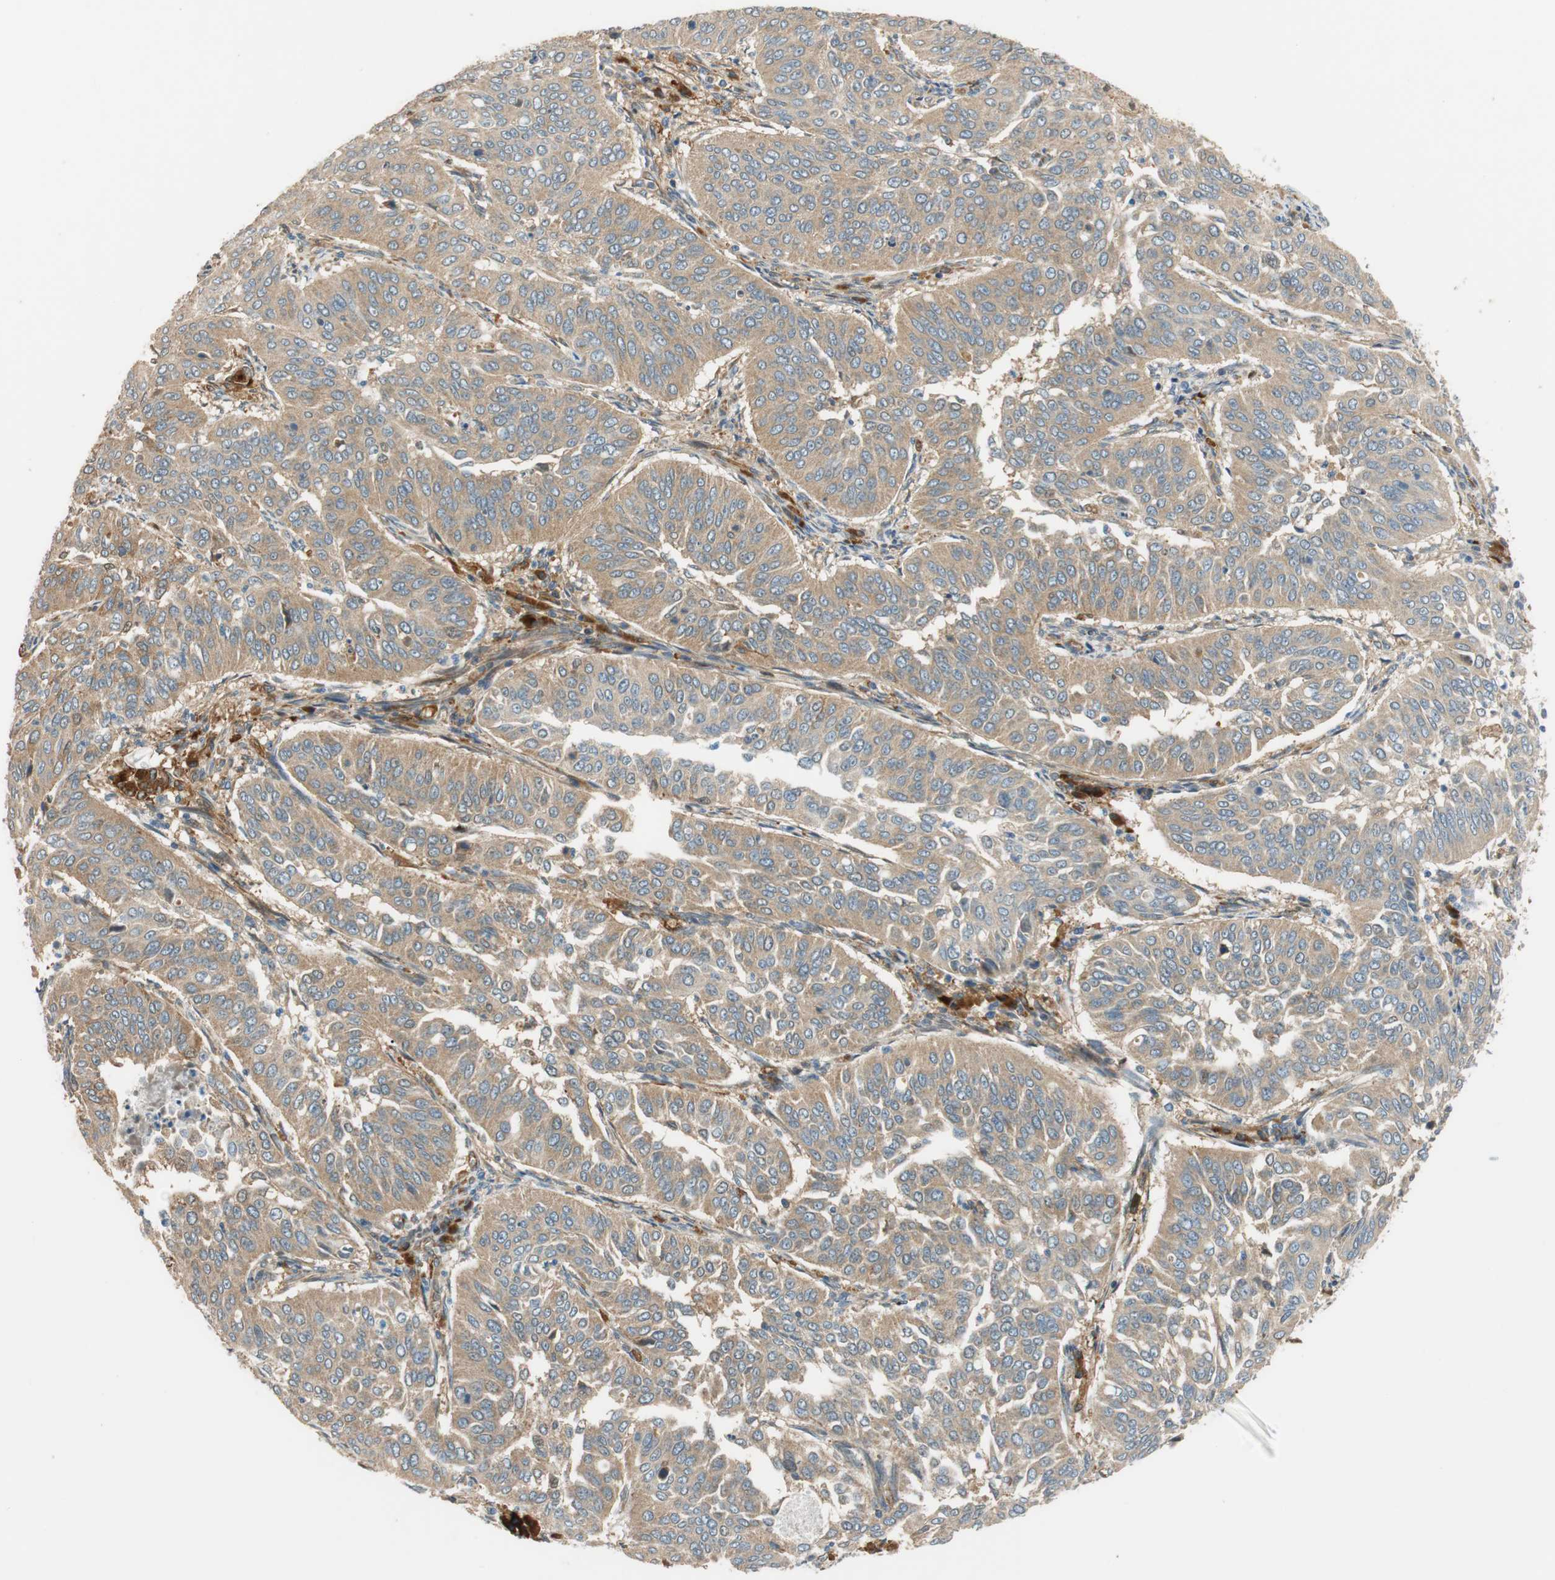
{"staining": {"intensity": "weak", "quantity": ">75%", "location": "cytoplasmic/membranous"}, "tissue": "cervical cancer", "cell_type": "Tumor cells", "image_type": "cancer", "snomed": [{"axis": "morphology", "description": "Normal tissue, NOS"}, {"axis": "morphology", "description": "Squamous cell carcinoma, NOS"}, {"axis": "topography", "description": "Cervix"}], "caption": "Protein positivity by immunohistochemistry demonstrates weak cytoplasmic/membranous positivity in about >75% of tumor cells in cervical squamous cell carcinoma.", "gene": "PARP14", "patient": {"sex": "female", "age": 39}}